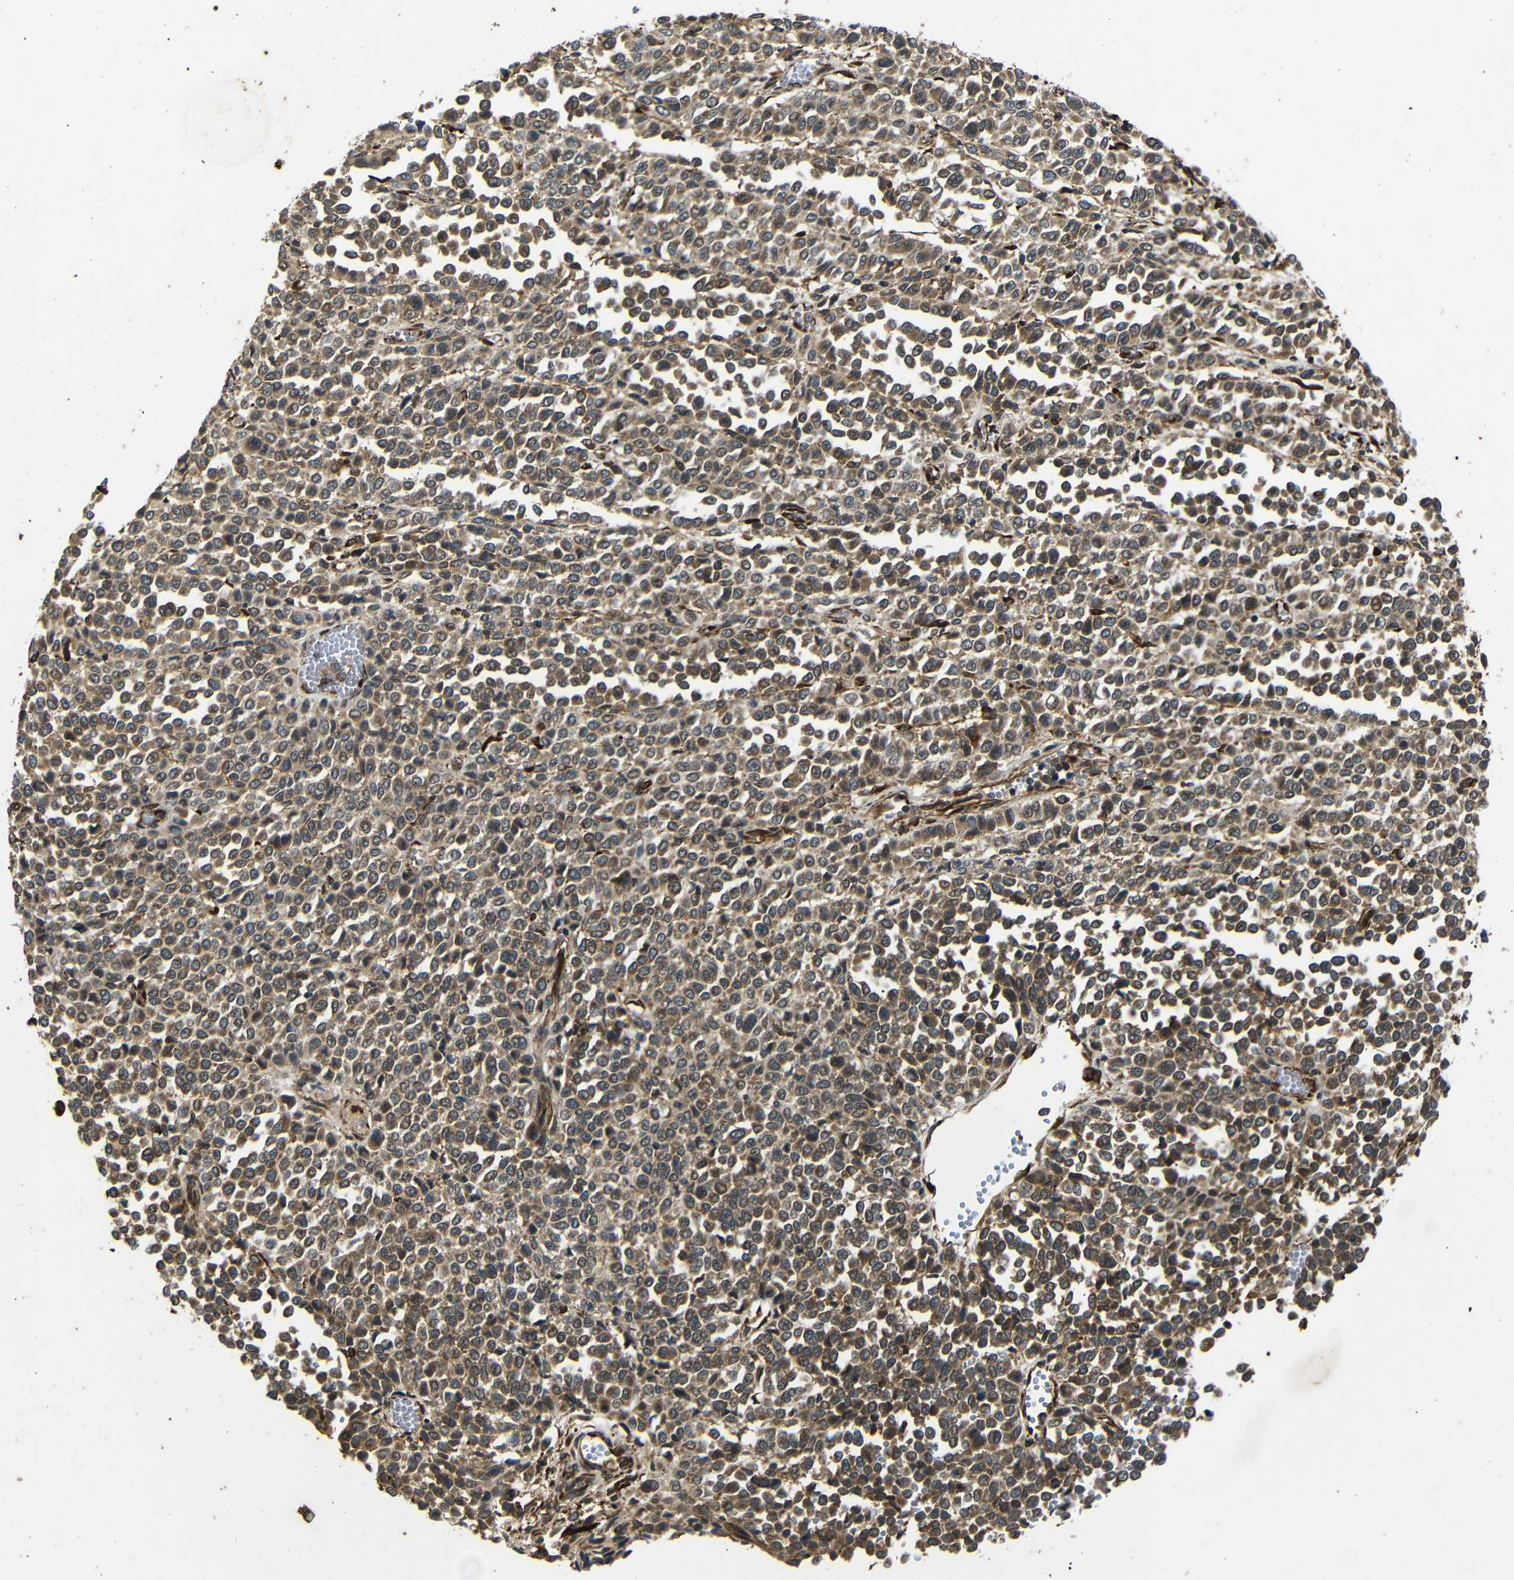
{"staining": {"intensity": "moderate", "quantity": ">75%", "location": "cytoplasmic/membranous"}, "tissue": "melanoma", "cell_type": "Tumor cells", "image_type": "cancer", "snomed": [{"axis": "morphology", "description": "Malignant melanoma, Metastatic site"}, {"axis": "topography", "description": "Pancreas"}], "caption": "A brown stain shows moderate cytoplasmic/membranous positivity of a protein in malignant melanoma (metastatic site) tumor cells.", "gene": "TRPC1", "patient": {"sex": "female", "age": 30}}